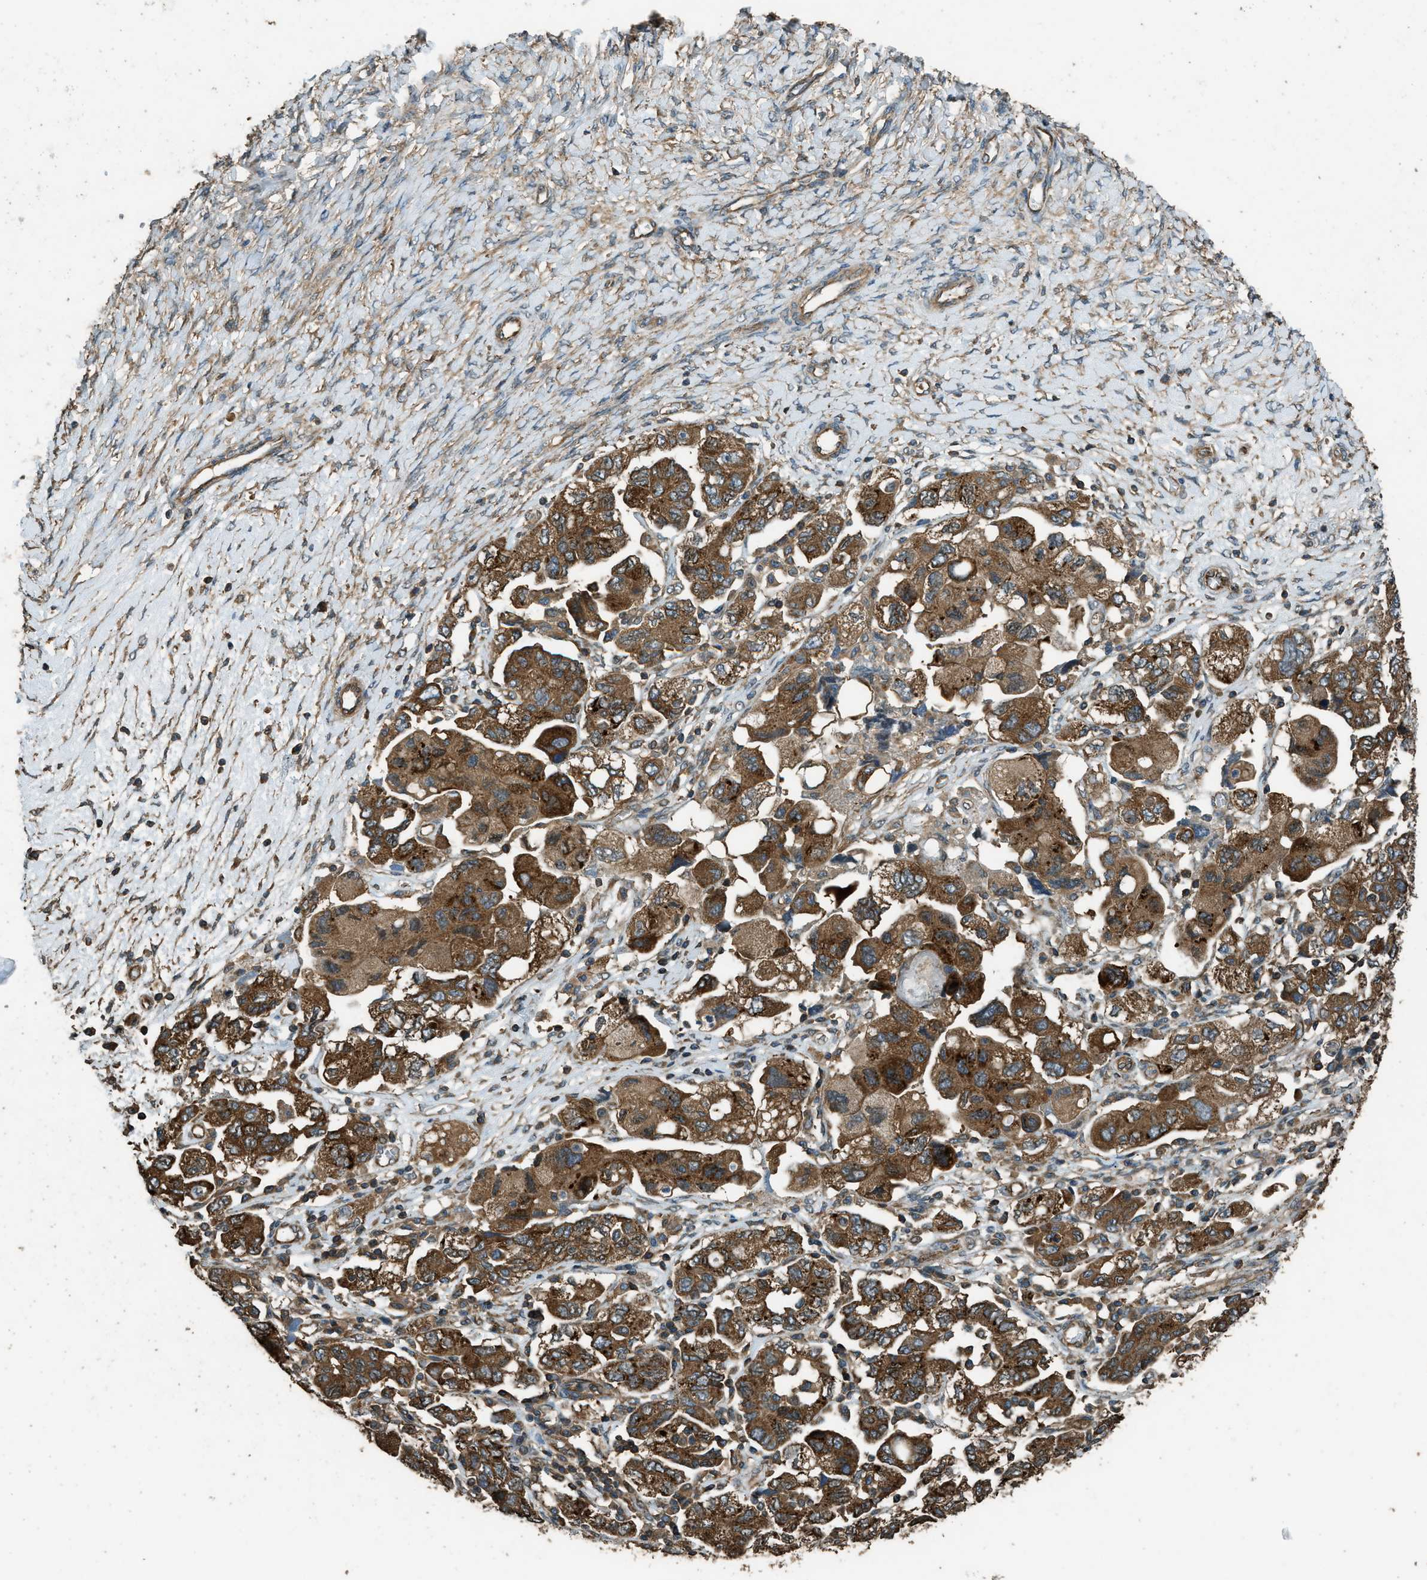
{"staining": {"intensity": "strong", "quantity": ">75%", "location": "cytoplasmic/membranous"}, "tissue": "ovarian cancer", "cell_type": "Tumor cells", "image_type": "cancer", "snomed": [{"axis": "morphology", "description": "Carcinoma, NOS"}, {"axis": "morphology", "description": "Cystadenocarcinoma, serous, NOS"}, {"axis": "topography", "description": "Ovary"}], "caption": "Immunohistochemical staining of ovarian serous cystadenocarcinoma demonstrates high levels of strong cytoplasmic/membranous protein positivity in approximately >75% of tumor cells. The staining was performed using DAB (3,3'-diaminobenzidine), with brown indicating positive protein expression. Nuclei are stained blue with hematoxylin.", "gene": "MARS1", "patient": {"sex": "female", "age": 69}}